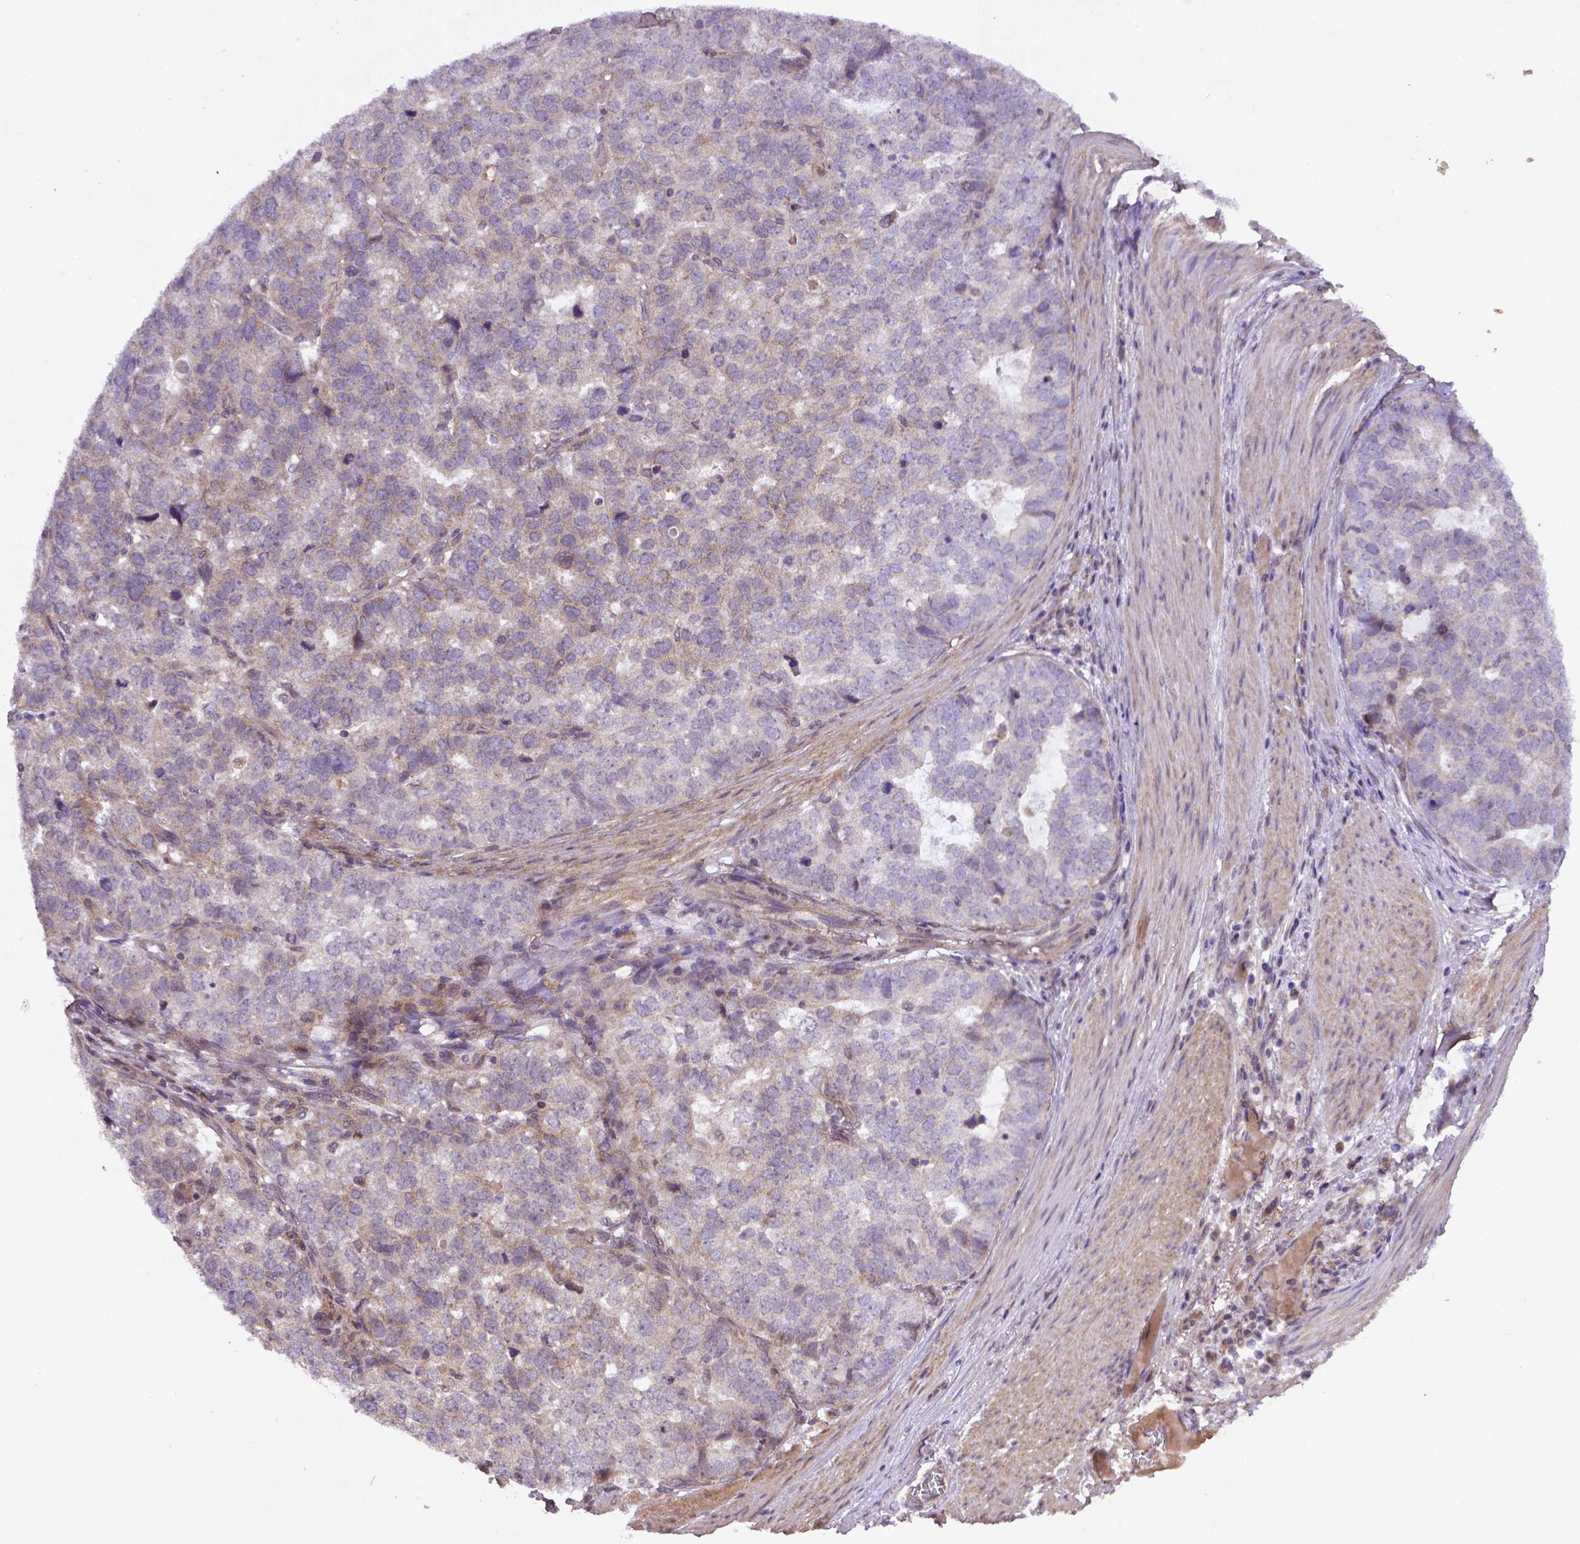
{"staining": {"intensity": "negative", "quantity": "none", "location": "none"}, "tissue": "stomach cancer", "cell_type": "Tumor cells", "image_type": "cancer", "snomed": [{"axis": "morphology", "description": "Adenocarcinoma, NOS"}, {"axis": "topography", "description": "Stomach"}], "caption": "DAB (3,3'-diaminobenzidine) immunohistochemical staining of human adenocarcinoma (stomach) reveals no significant positivity in tumor cells. (Stains: DAB (3,3'-diaminobenzidine) IHC with hematoxylin counter stain, Microscopy: brightfield microscopy at high magnification).", "gene": "NIPAL2", "patient": {"sex": "male", "age": 69}}